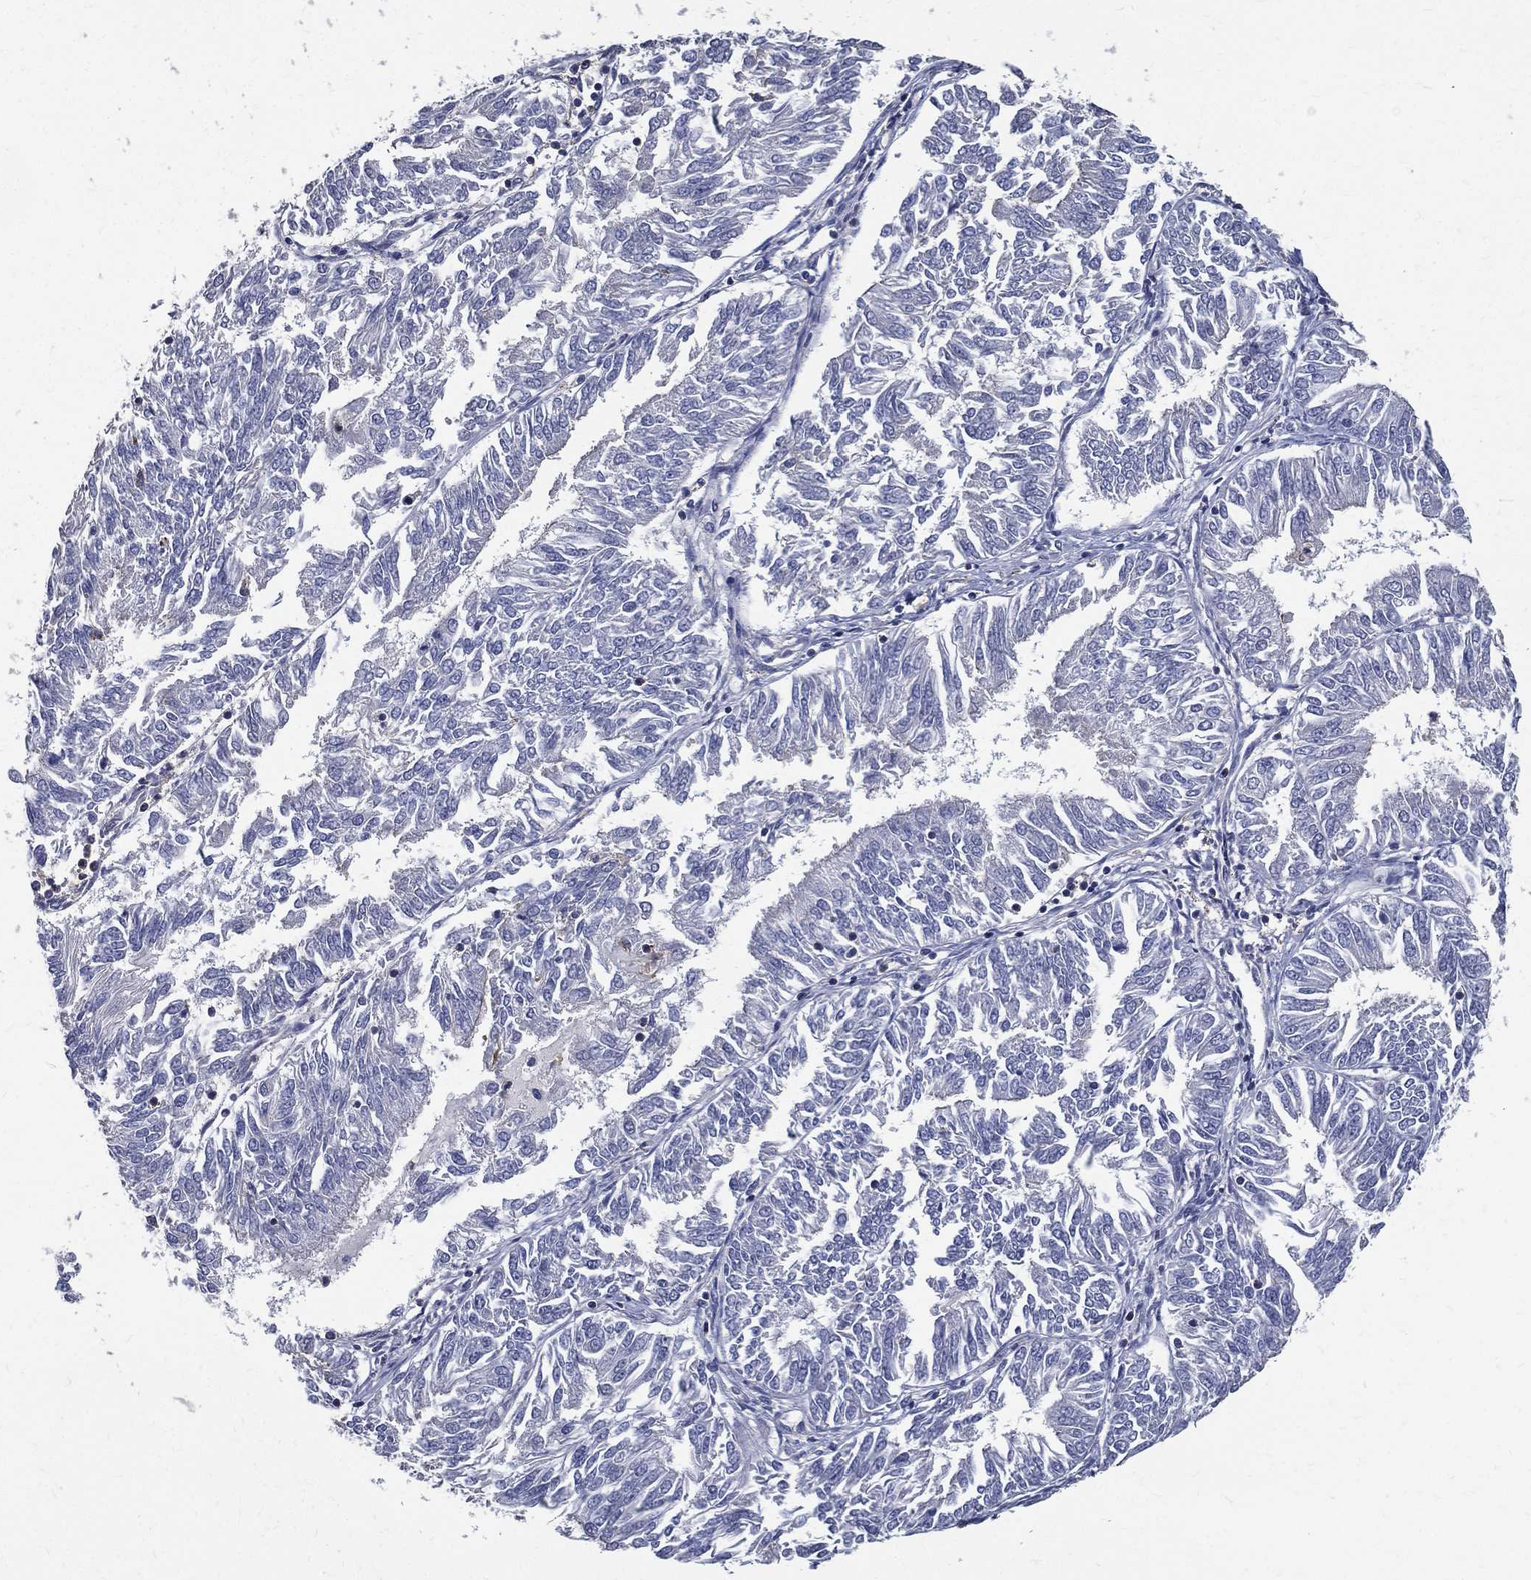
{"staining": {"intensity": "negative", "quantity": "none", "location": "none"}, "tissue": "endometrial cancer", "cell_type": "Tumor cells", "image_type": "cancer", "snomed": [{"axis": "morphology", "description": "Adenocarcinoma, NOS"}, {"axis": "topography", "description": "Endometrium"}], "caption": "This photomicrograph is of endometrial cancer stained with IHC to label a protein in brown with the nuclei are counter-stained blue. There is no staining in tumor cells.", "gene": "SERPINB2", "patient": {"sex": "female", "age": 58}}